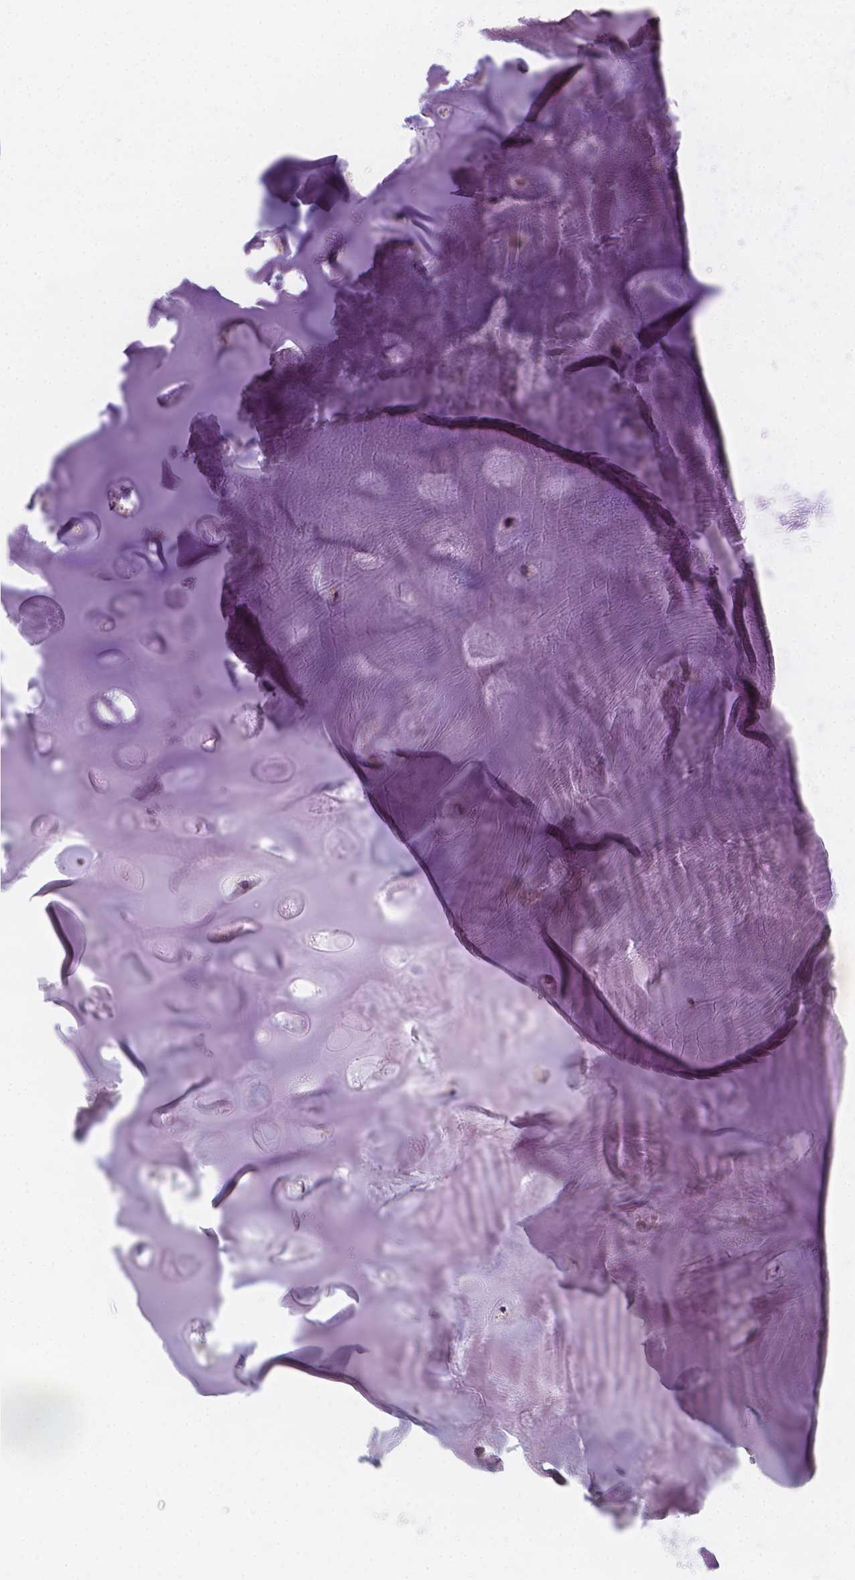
{"staining": {"intensity": "negative", "quantity": "none", "location": "none"}, "tissue": "adipose tissue", "cell_type": "Adipocytes", "image_type": "normal", "snomed": [{"axis": "morphology", "description": "Normal tissue, NOS"}, {"axis": "morphology", "description": "Squamous cell carcinoma, NOS"}, {"axis": "topography", "description": "Cartilage tissue"}, {"axis": "topography", "description": "Bronchus"}, {"axis": "topography", "description": "Lung"}], "caption": "Adipocytes show no significant protein staining in benign adipose tissue.", "gene": "CATIP", "patient": {"sex": "male", "age": 66}}